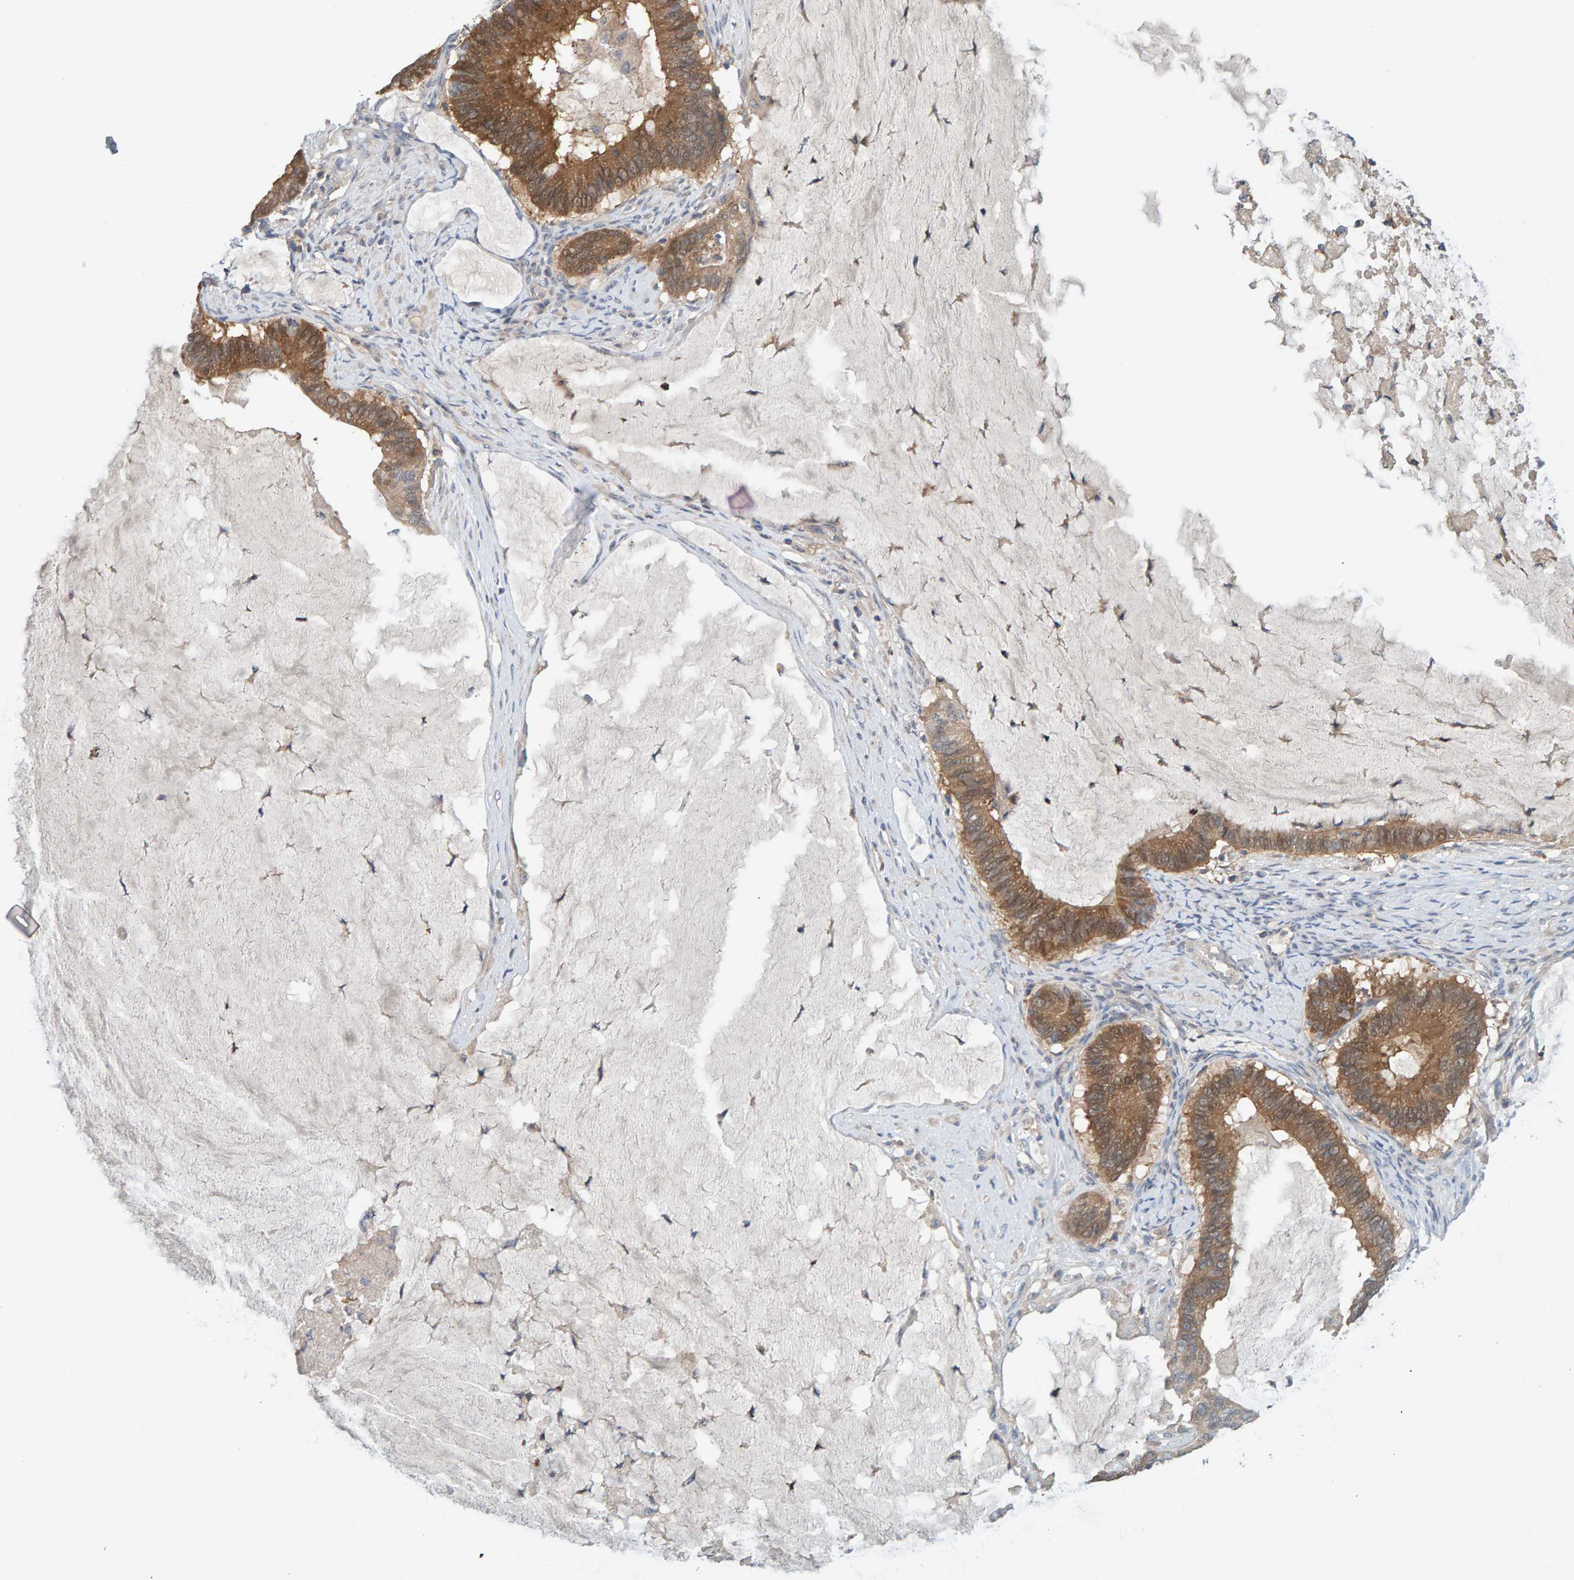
{"staining": {"intensity": "moderate", "quantity": ">75%", "location": "cytoplasmic/membranous"}, "tissue": "ovarian cancer", "cell_type": "Tumor cells", "image_type": "cancer", "snomed": [{"axis": "morphology", "description": "Cystadenocarcinoma, mucinous, NOS"}, {"axis": "topography", "description": "Ovary"}], "caption": "Ovarian cancer (mucinous cystadenocarcinoma) was stained to show a protein in brown. There is medium levels of moderate cytoplasmic/membranous positivity in approximately >75% of tumor cells.", "gene": "TATDN1", "patient": {"sex": "female", "age": 61}}